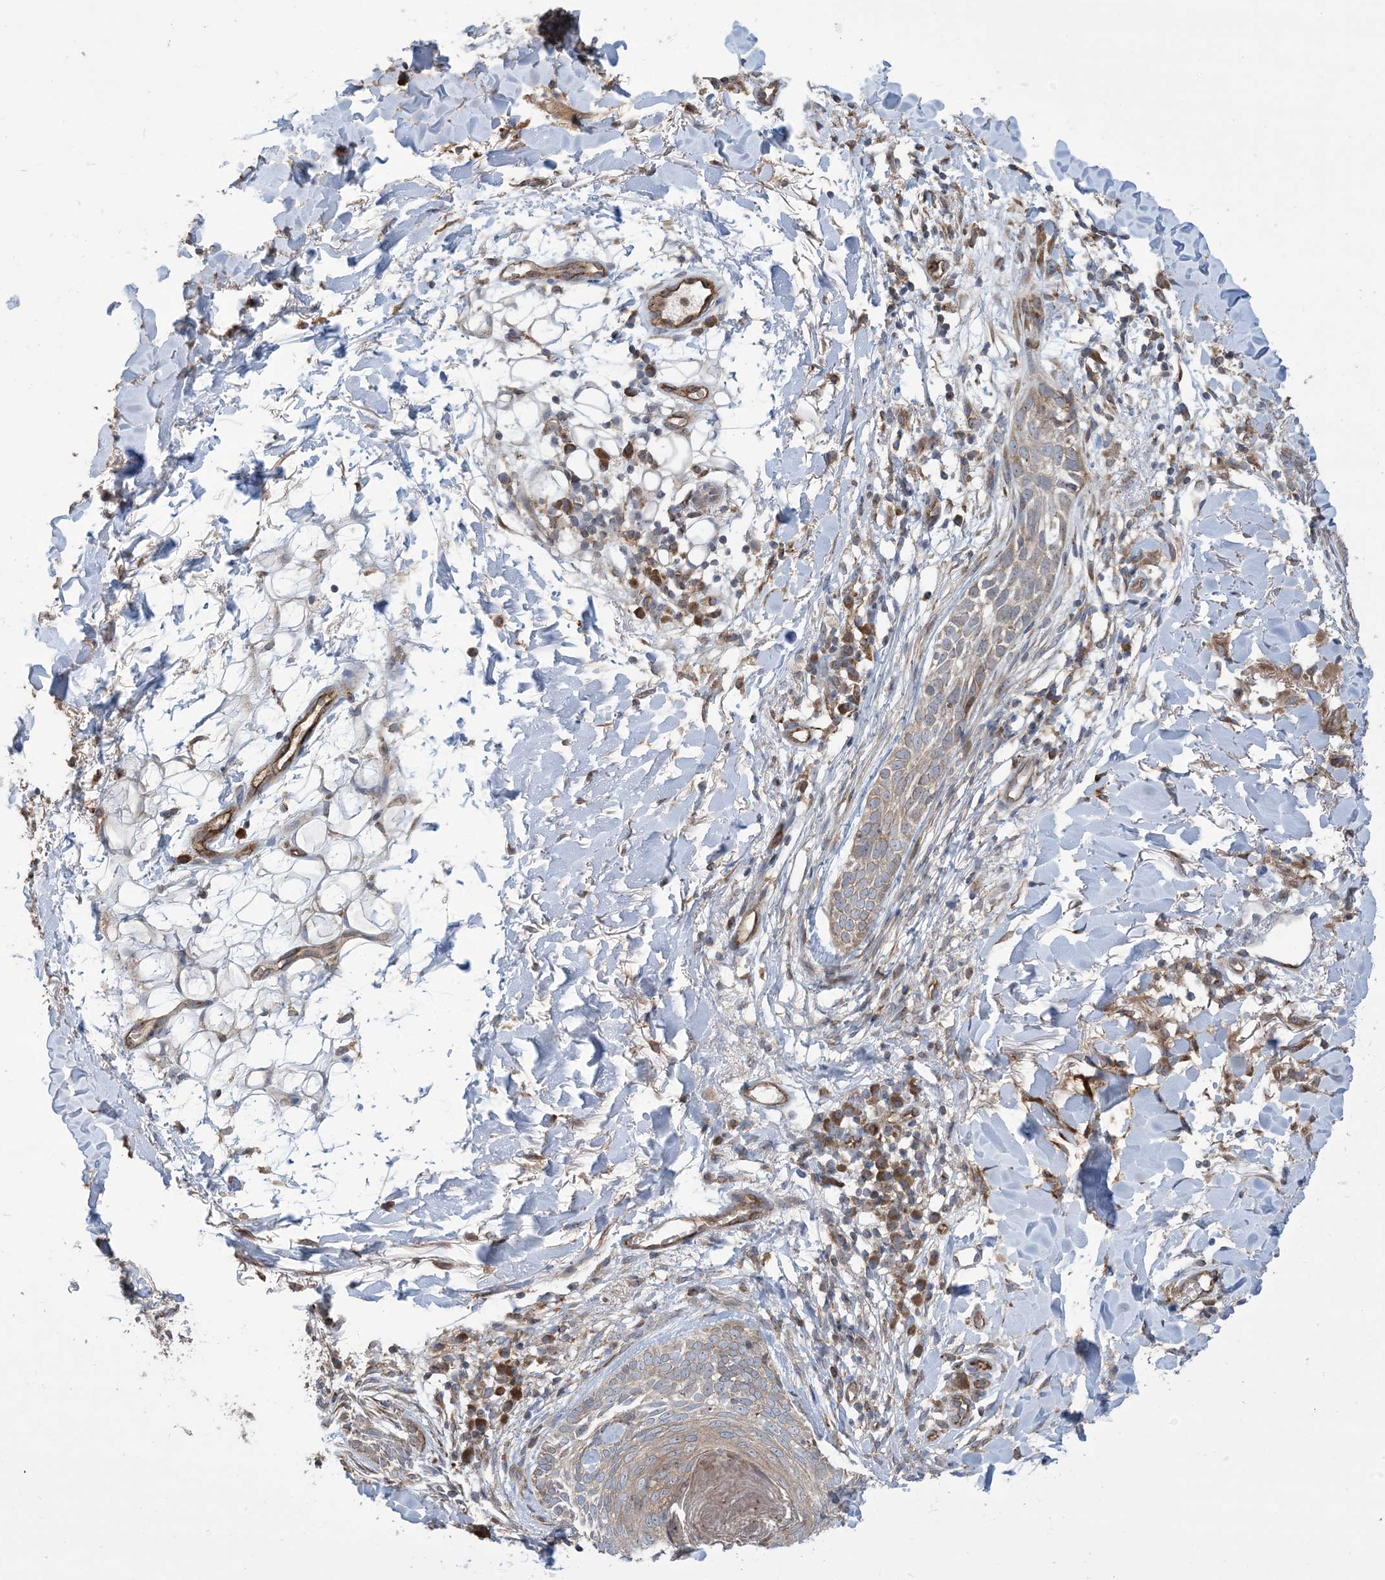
{"staining": {"intensity": "moderate", "quantity": "25%-75%", "location": "cytoplasmic/membranous"}, "tissue": "skin cancer", "cell_type": "Tumor cells", "image_type": "cancer", "snomed": [{"axis": "morphology", "description": "Basal cell carcinoma"}, {"axis": "topography", "description": "Skin"}], "caption": "Immunohistochemical staining of human basal cell carcinoma (skin) displays medium levels of moderate cytoplasmic/membranous expression in approximately 25%-75% of tumor cells. Using DAB (brown) and hematoxylin (blue) stains, captured at high magnification using brightfield microscopy.", "gene": "CLEC16A", "patient": {"sex": "male", "age": 85}}